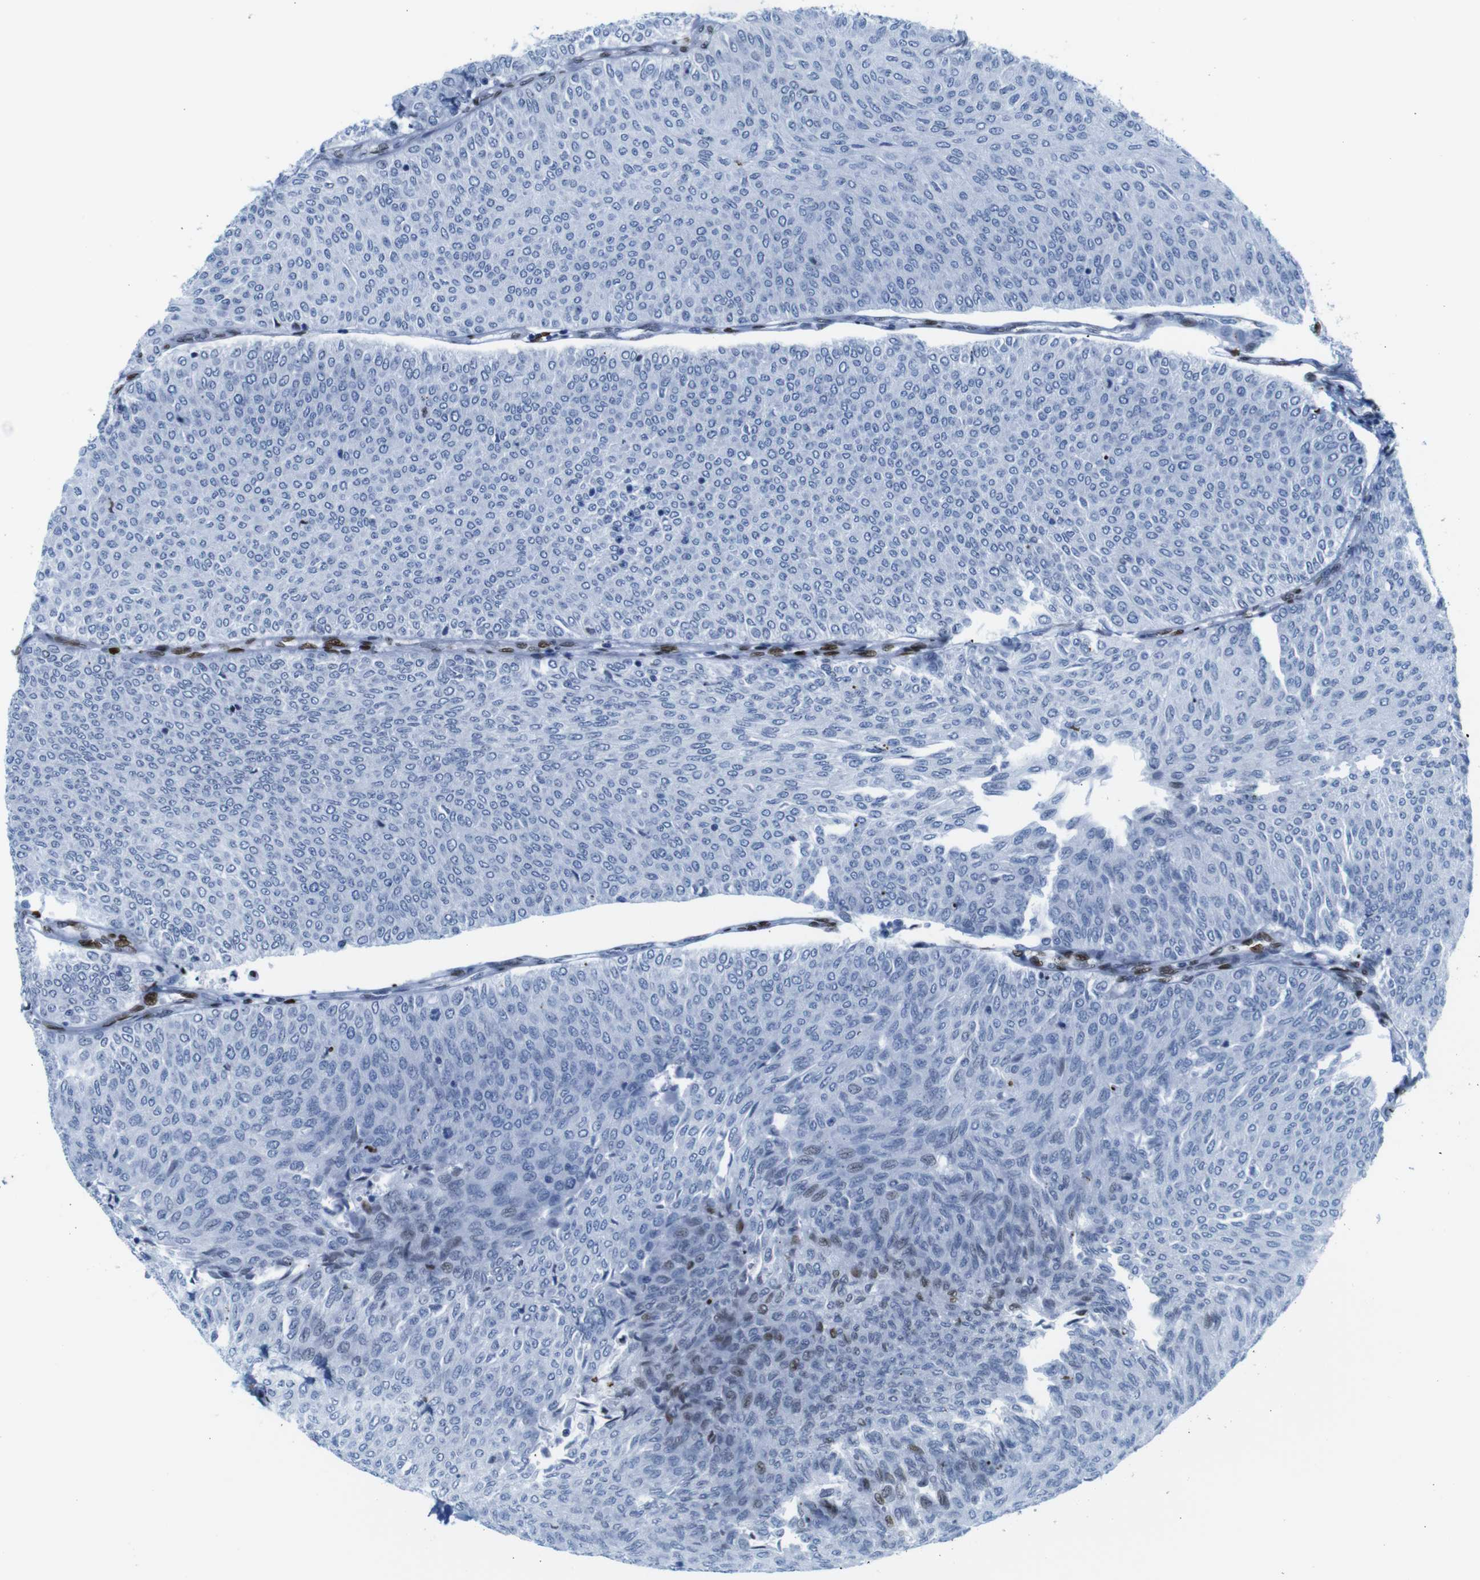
{"staining": {"intensity": "negative", "quantity": "none", "location": "none"}, "tissue": "urothelial cancer", "cell_type": "Tumor cells", "image_type": "cancer", "snomed": [{"axis": "morphology", "description": "Urothelial carcinoma, Low grade"}, {"axis": "topography", "description": "Urinary bladder"}], "caption": "DAB (3,3'-diaminobenzidine) immunohistochemical staining of low-grade urothelial carcinoma demonstrates no significant expression in tumor cells.", "gene": "NPIPB15", "patient": {"sex": "male", "age": 78}}